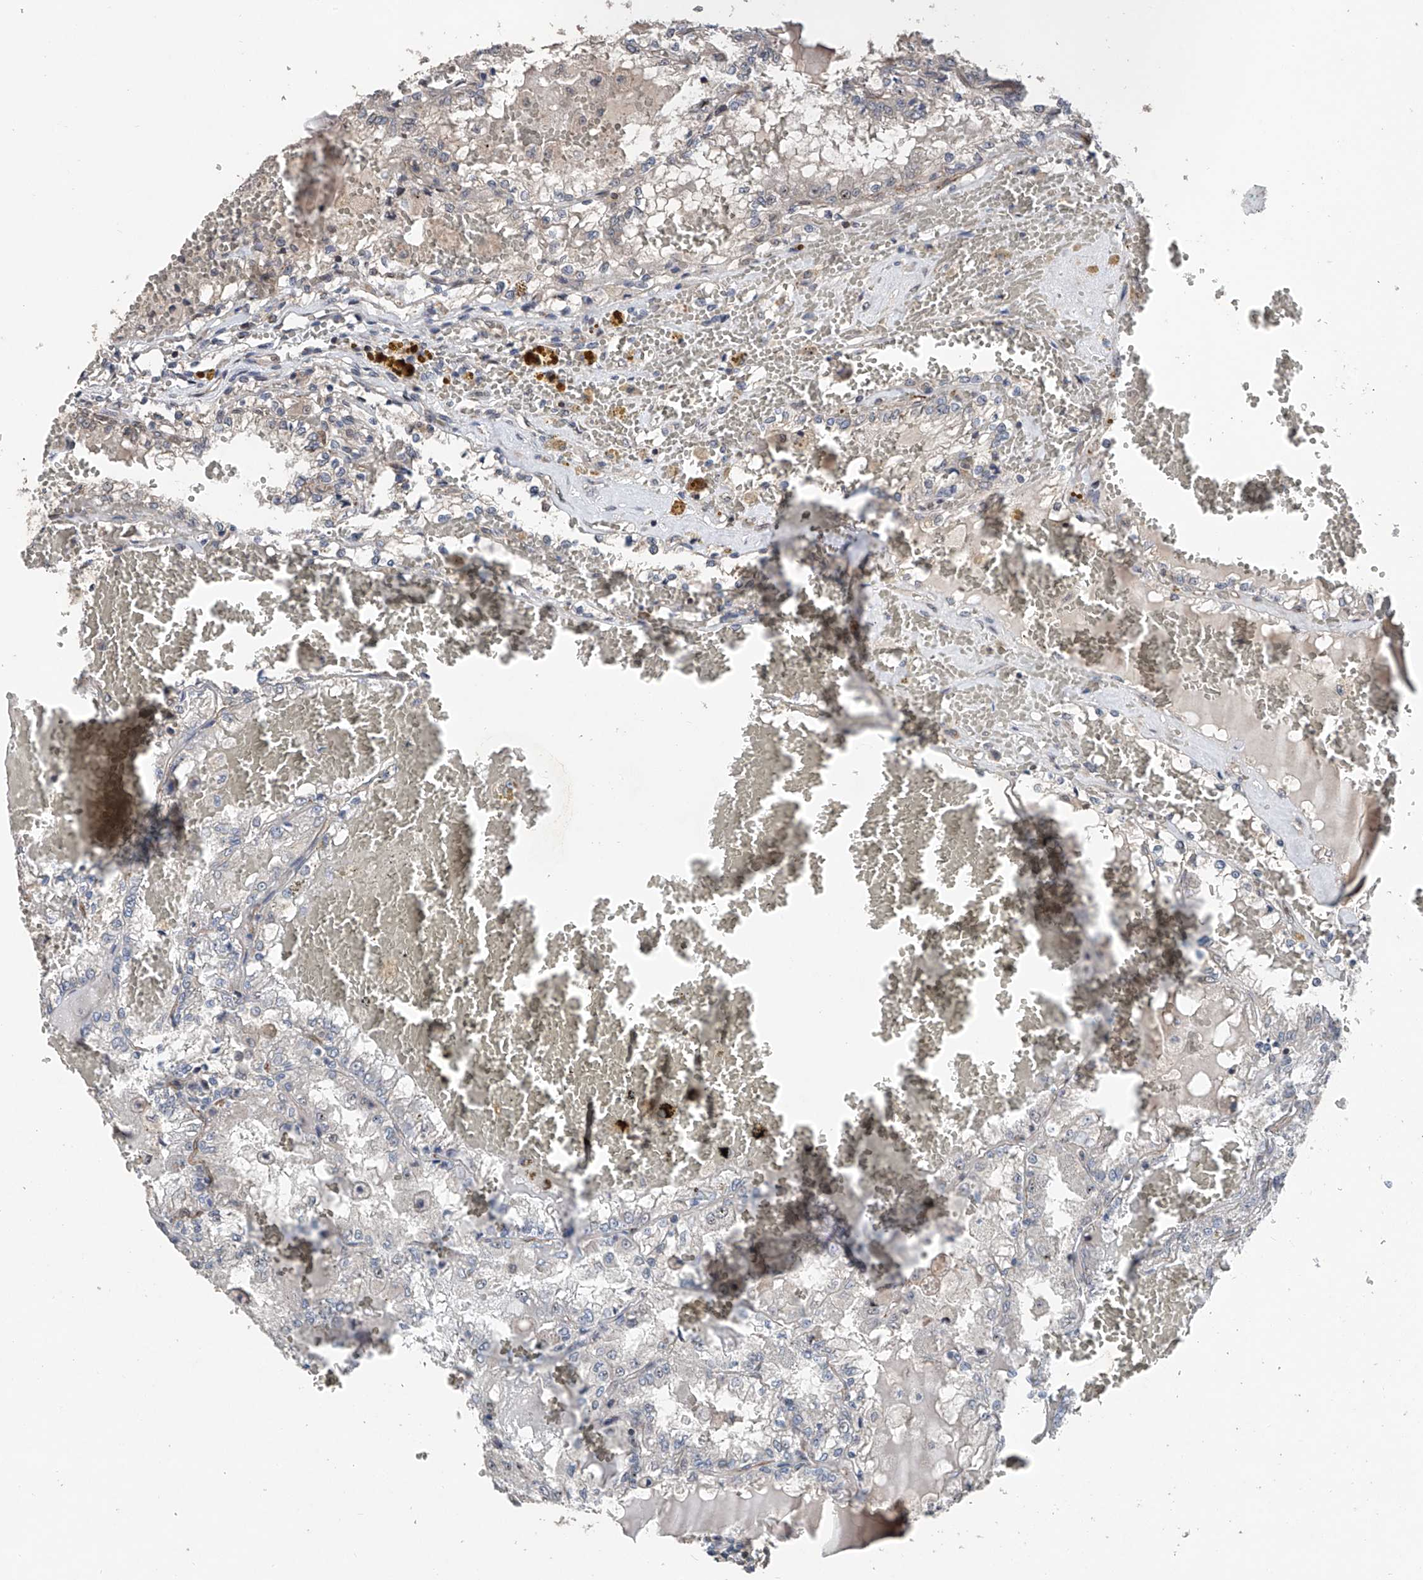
{"staining": {"intensity": "negative", "quantity": "none", "location": "none"}, "tissue": "renal cancer", "cell_type": "Tumor cells", "image_type": "cancer", "snomed": [{"axis": "morphology", "description": "Adenocarcinoma, NOS"}, {"axis": "topography", "description": "Kidney"}], "caption": "Tumor cells are negative for protein expression in human adenocarcinoma (renal). The staining is performed using DAB (3,3'-diaminobenzidine) brown chromogen with nuclei counter-stained in using hematoxylin.", "gene": "BCKDHB", "patient": {"sex": "female", "age": 56}}